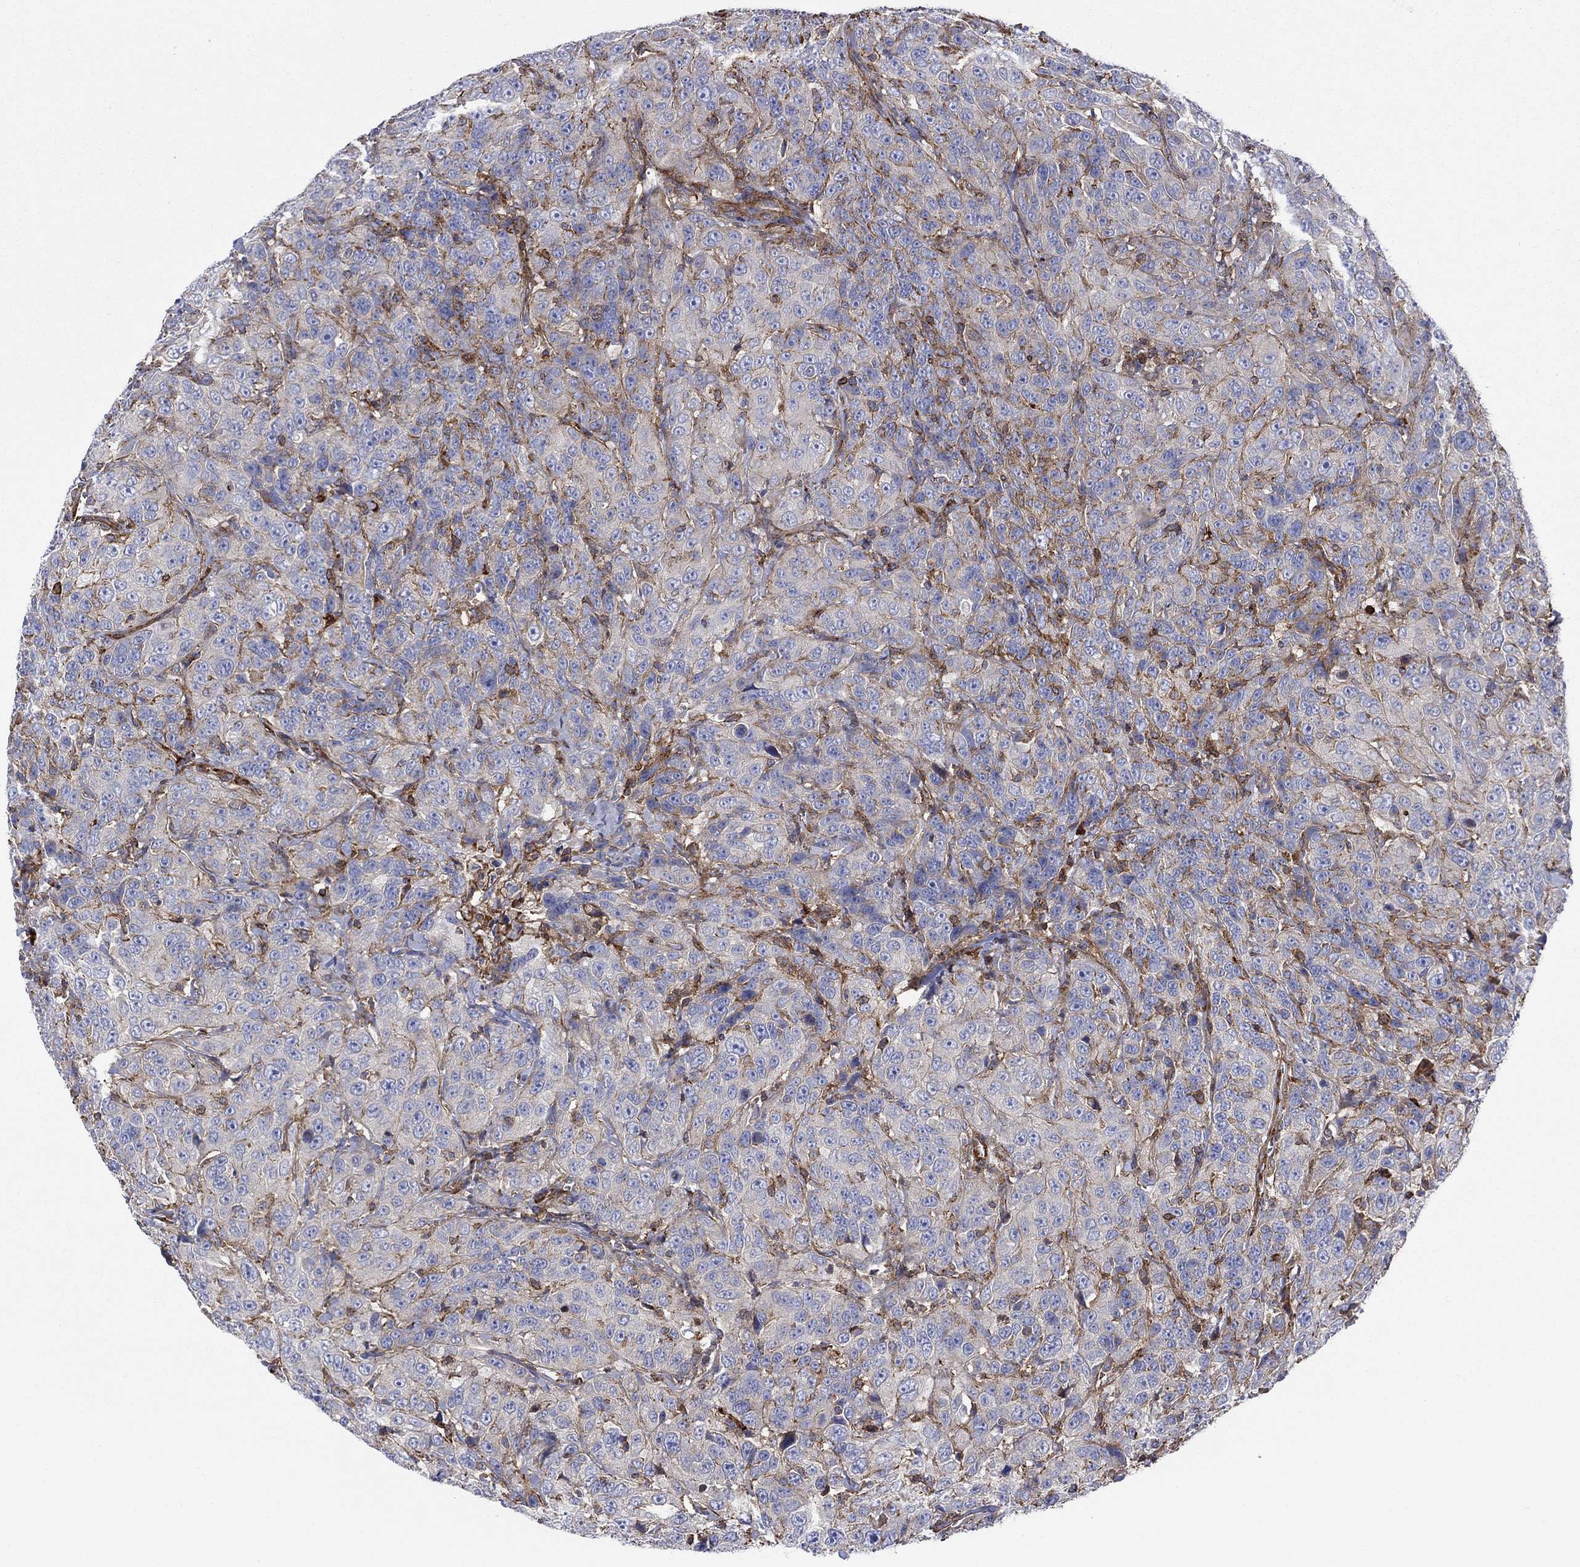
{"staining": {"intensity": "strong", "quantity": "<25%", "location": "cytoplasmic/membranous"}, "tissue": "urothelial cancer", "cell_type": "Tumor cells", "image_type": "cancer", "snomed": [{"axis": "morphology", "description": "Urothelial carcinoma, NOS"}, {"axis": "morphology", "description": "Urothelial carcinoma, High grade"}, {"axis": "topography", "description": "Urinary bladder"}], "caption": "Immunohistochemical staining of human transitional cell carcinoma demonstrates medium levels of strong cytoplasmic/membranous protein expression in approximately <25% of tumor cells.", "gene": "PAG1", "patient": {"sex": "female", "age": 73}}